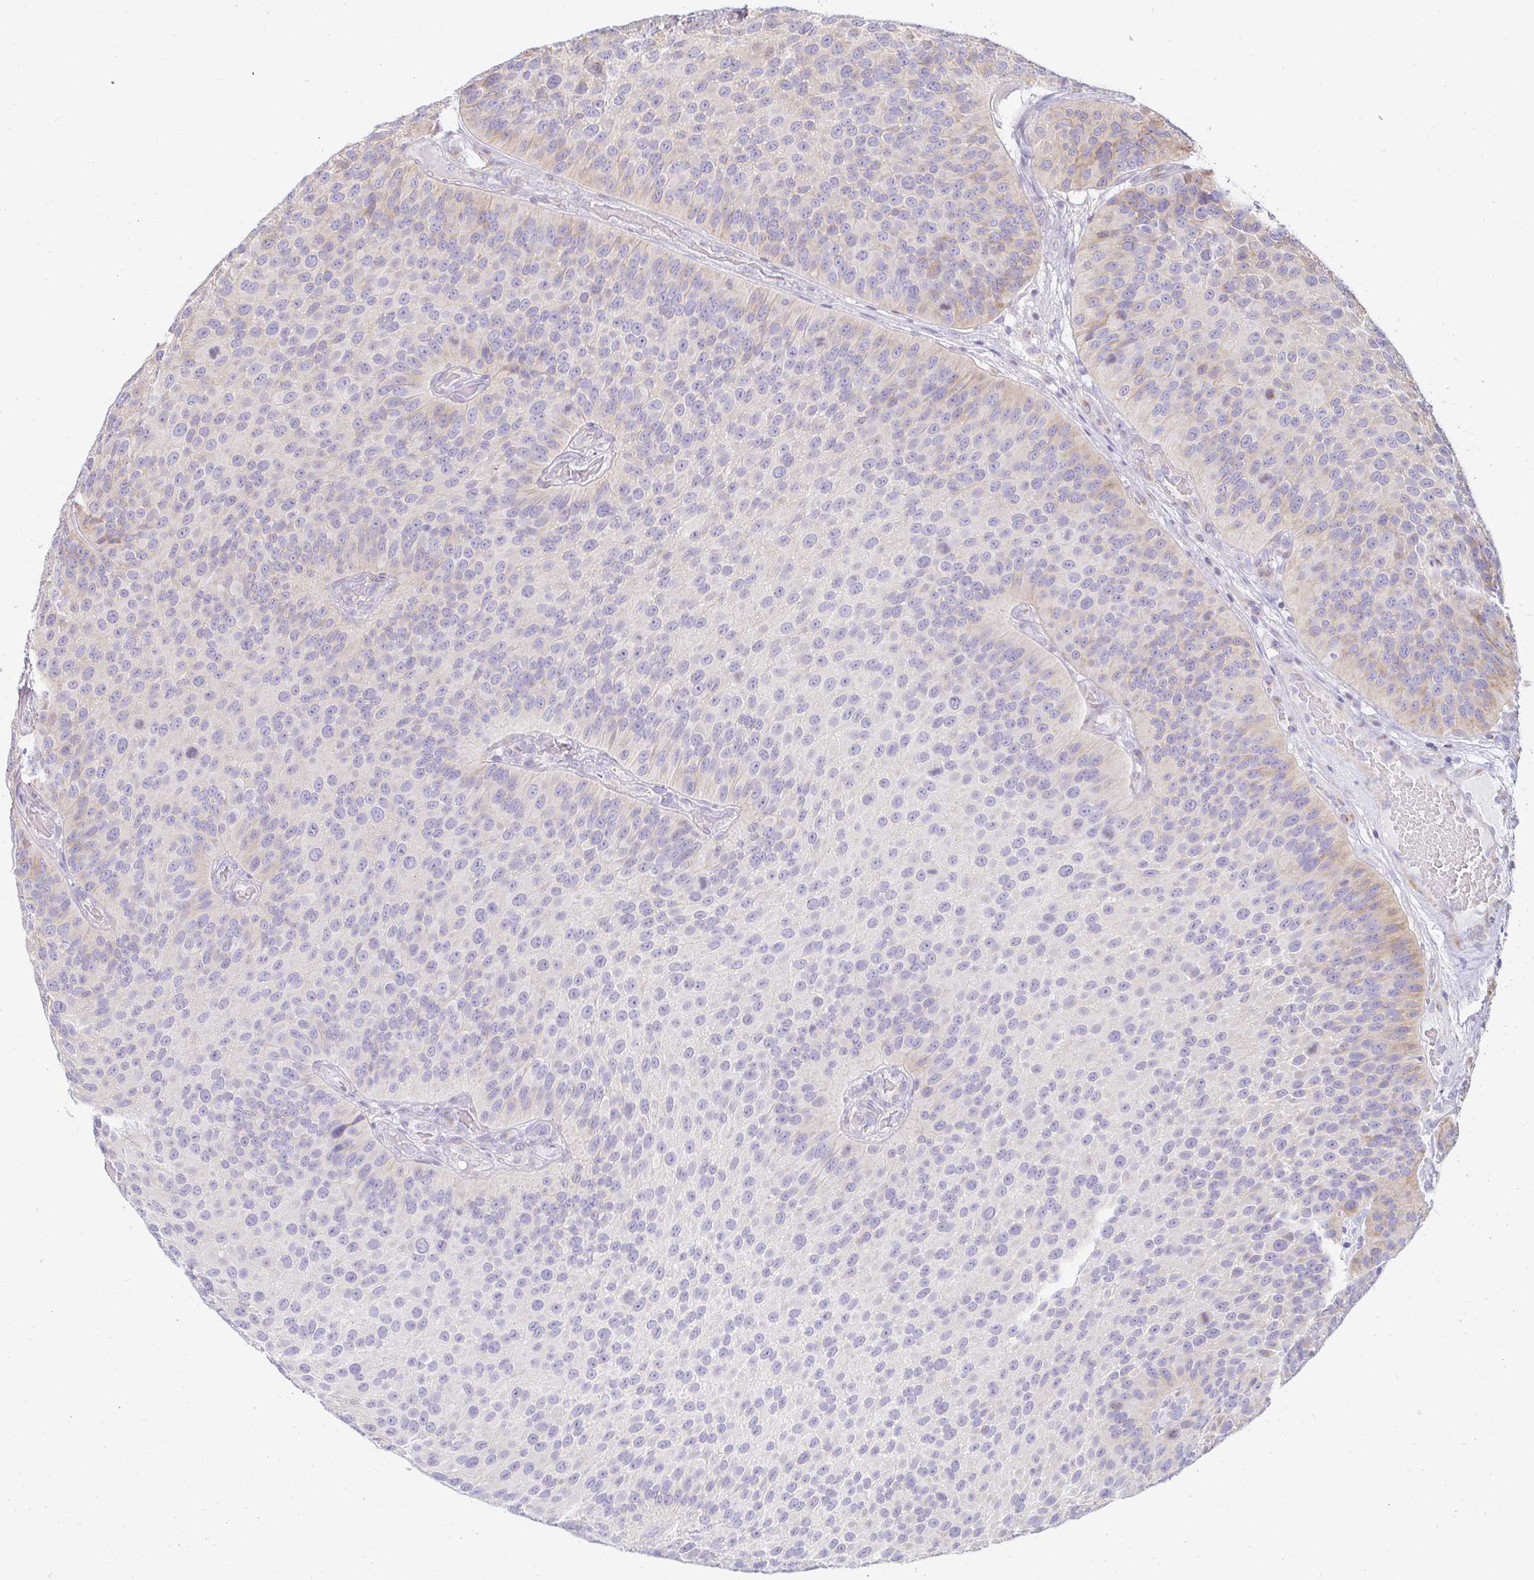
{"staining": {"intensity": "weak", "quantity": "<25%", "location": "cytoplasmic/membranous"}, "tissue": "urothelial cancer", "cell_type": "Tumor cells", "image_type": "cancer", "snomed": [{"axis": "morphology", "description": "Urothelial carcinoma, Low grade"}, {"axis": "topography", "description": "Urinary bladder"}], "caption": "Immunohistochemical staining of human urothelial cancer reveals no significant positivity in tumor cells.", "gene": "CAPSL", "patient": {"sex": "male", "age": 76}}